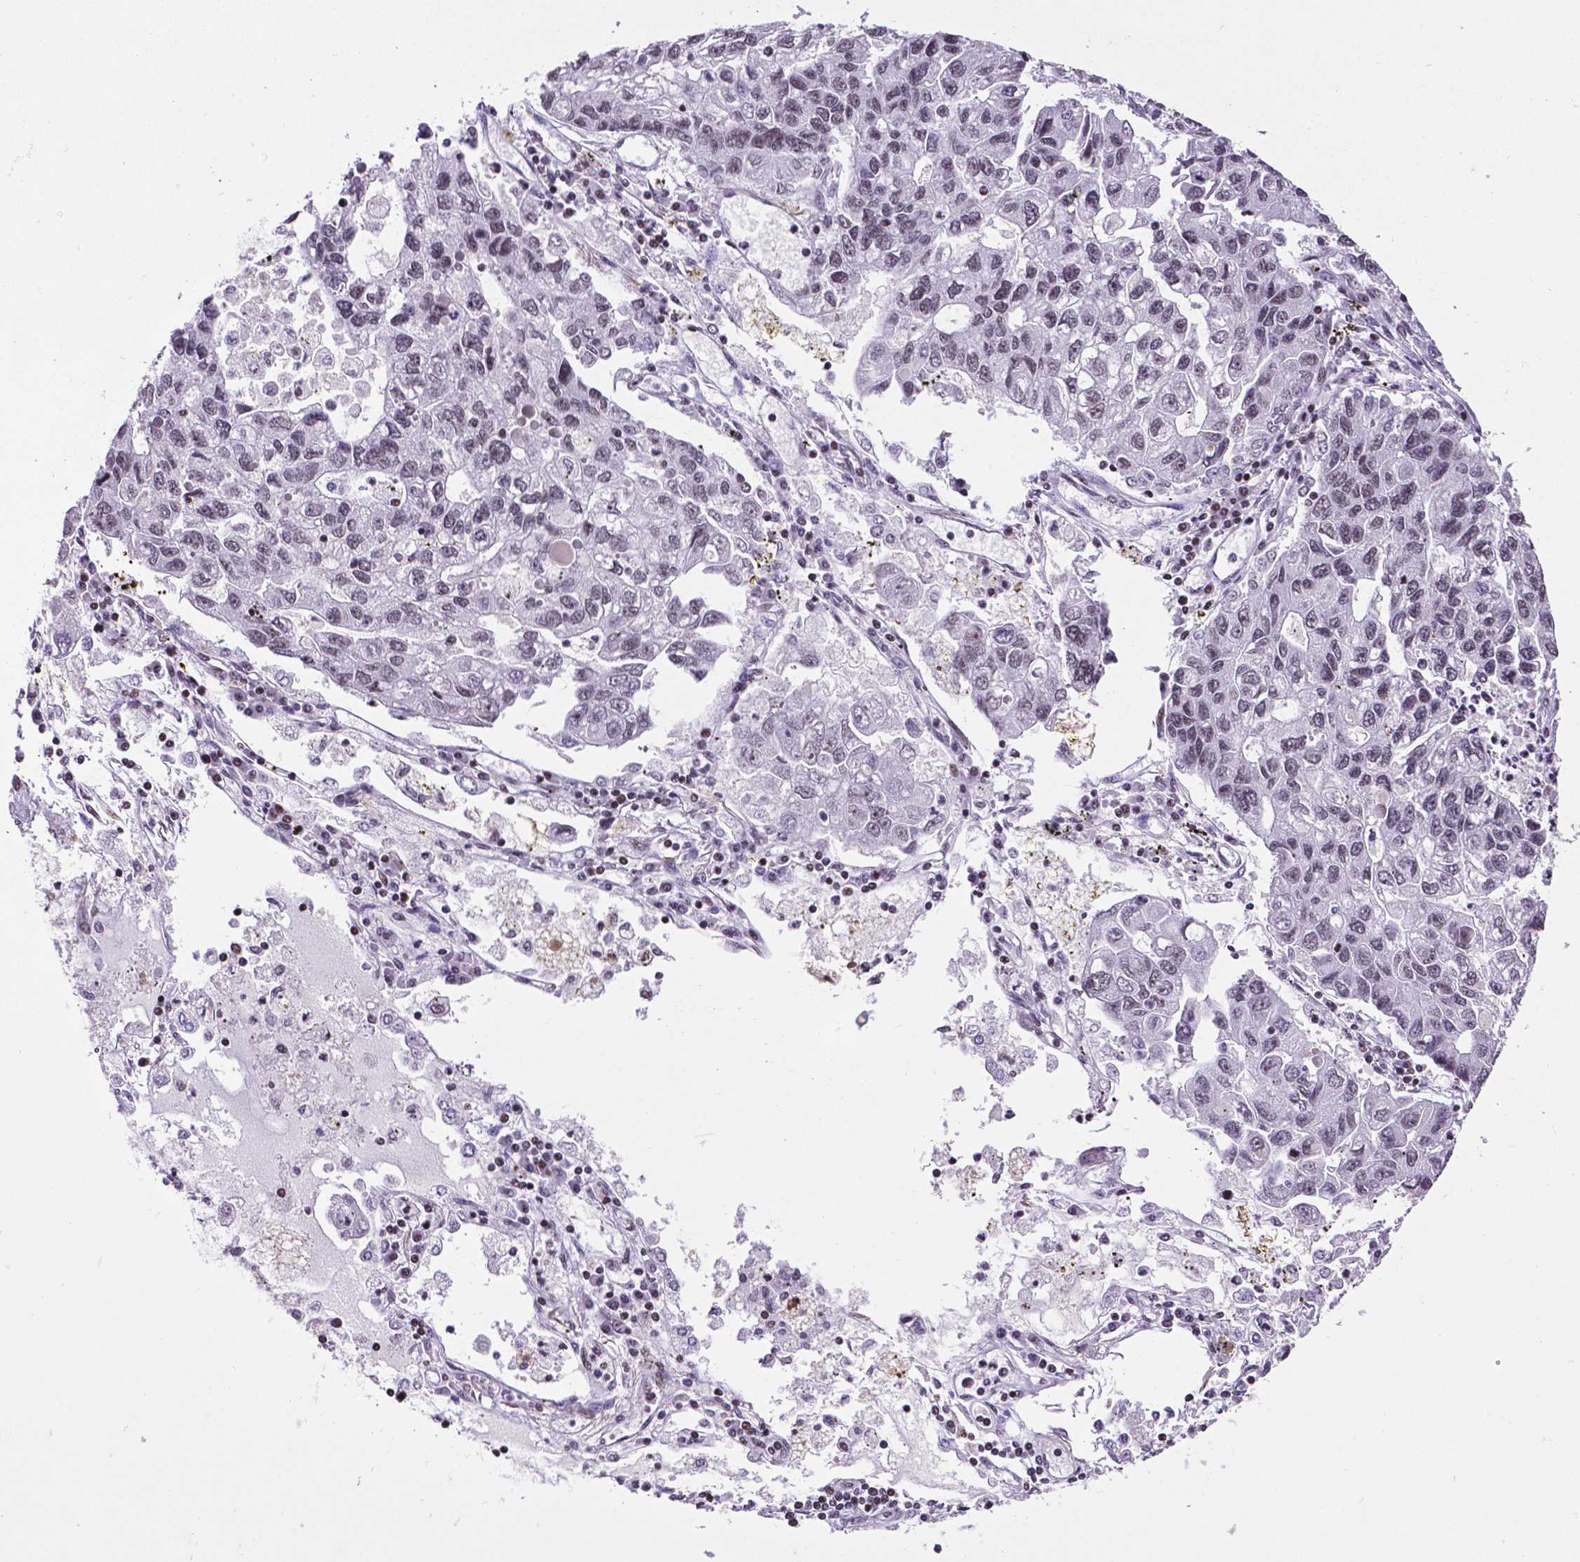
{"staining": {"intensity": "weak", "quantity": "25%-75%", "location": "nuclear"}, "tissue": "lung cancer", "cell_type": "Tumor cells", "image_type": "cancer", "snomed": [{"axis": "morphology", "description": "Adenocarcinoma, NOS"}, {"axis": "topography", "description": "Bronchus"}, {"axis": "topography", "description": "Lung"}], "caption": "Lung cancer was stained to show a protein in brown. There is low levels of weak nuclear positivity in about 25%-75% of tumor cells.", "gene": "CTCF", "patient": {"sex": "female", "age": 51}}